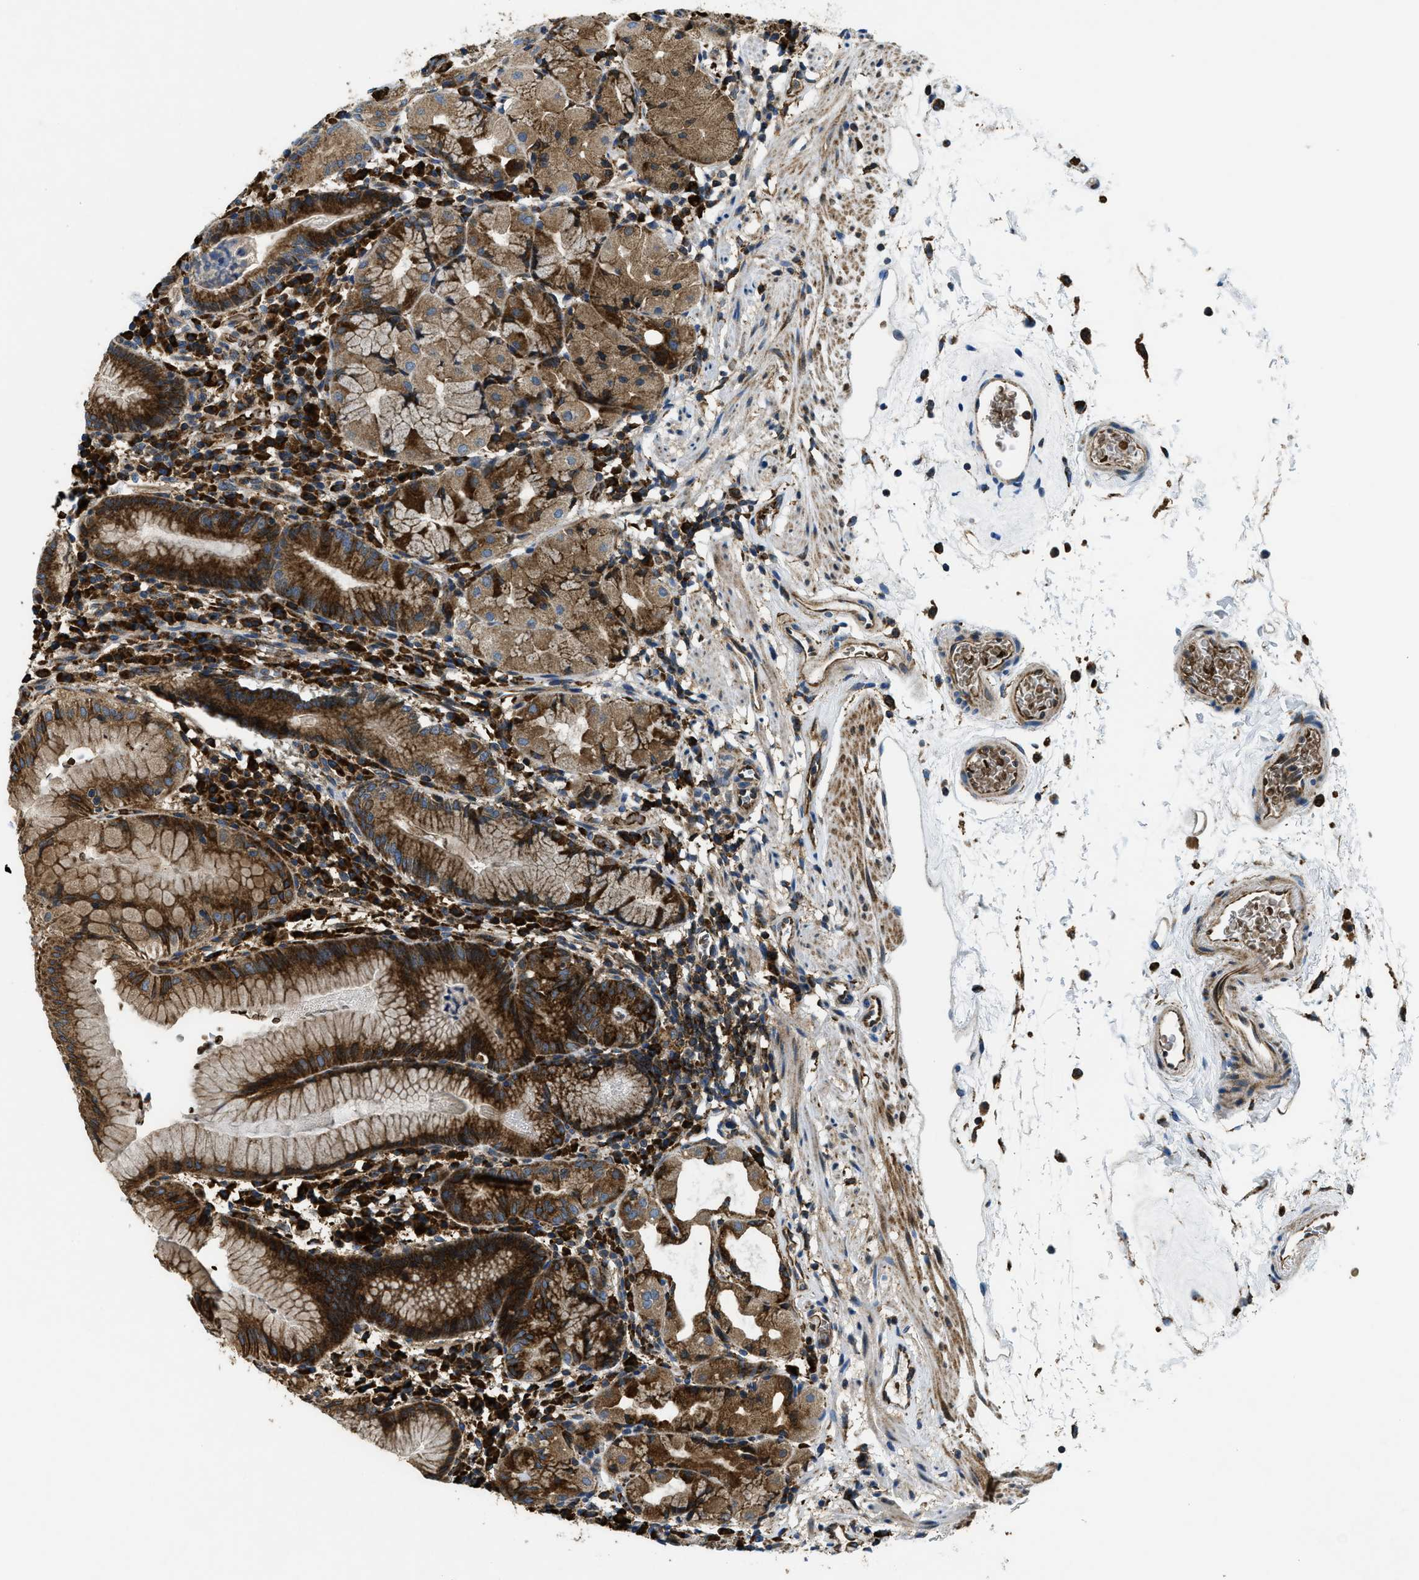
{"staining": {"intensity": "strong", "quantity": ">75%", "location": "cytoplasmic/membranous"}, "tissue": "stomach", "cell_type": "Glandular cells", "image_type": "normal", "snomed": [{"axis": "morphology", "description": "Normal tissue, NOS"}, {"axis": "topography", "description": "Stomach"}, {"axis": "topography", "description": "Stomach, lower"}], "caption": "Protein analysis of normal stomach demonstrates strong cytoplasmic/membranous positivity in approximately >75% of glandular cells. The staining is performed using DAB (3,3'-diaminobenzidine) brown chromogen to label protein expression. The nuclei are counter-stained blue using hematoxylin.", "gene": "CSPG4", "patient": {"sex": "female", "age": 75}}